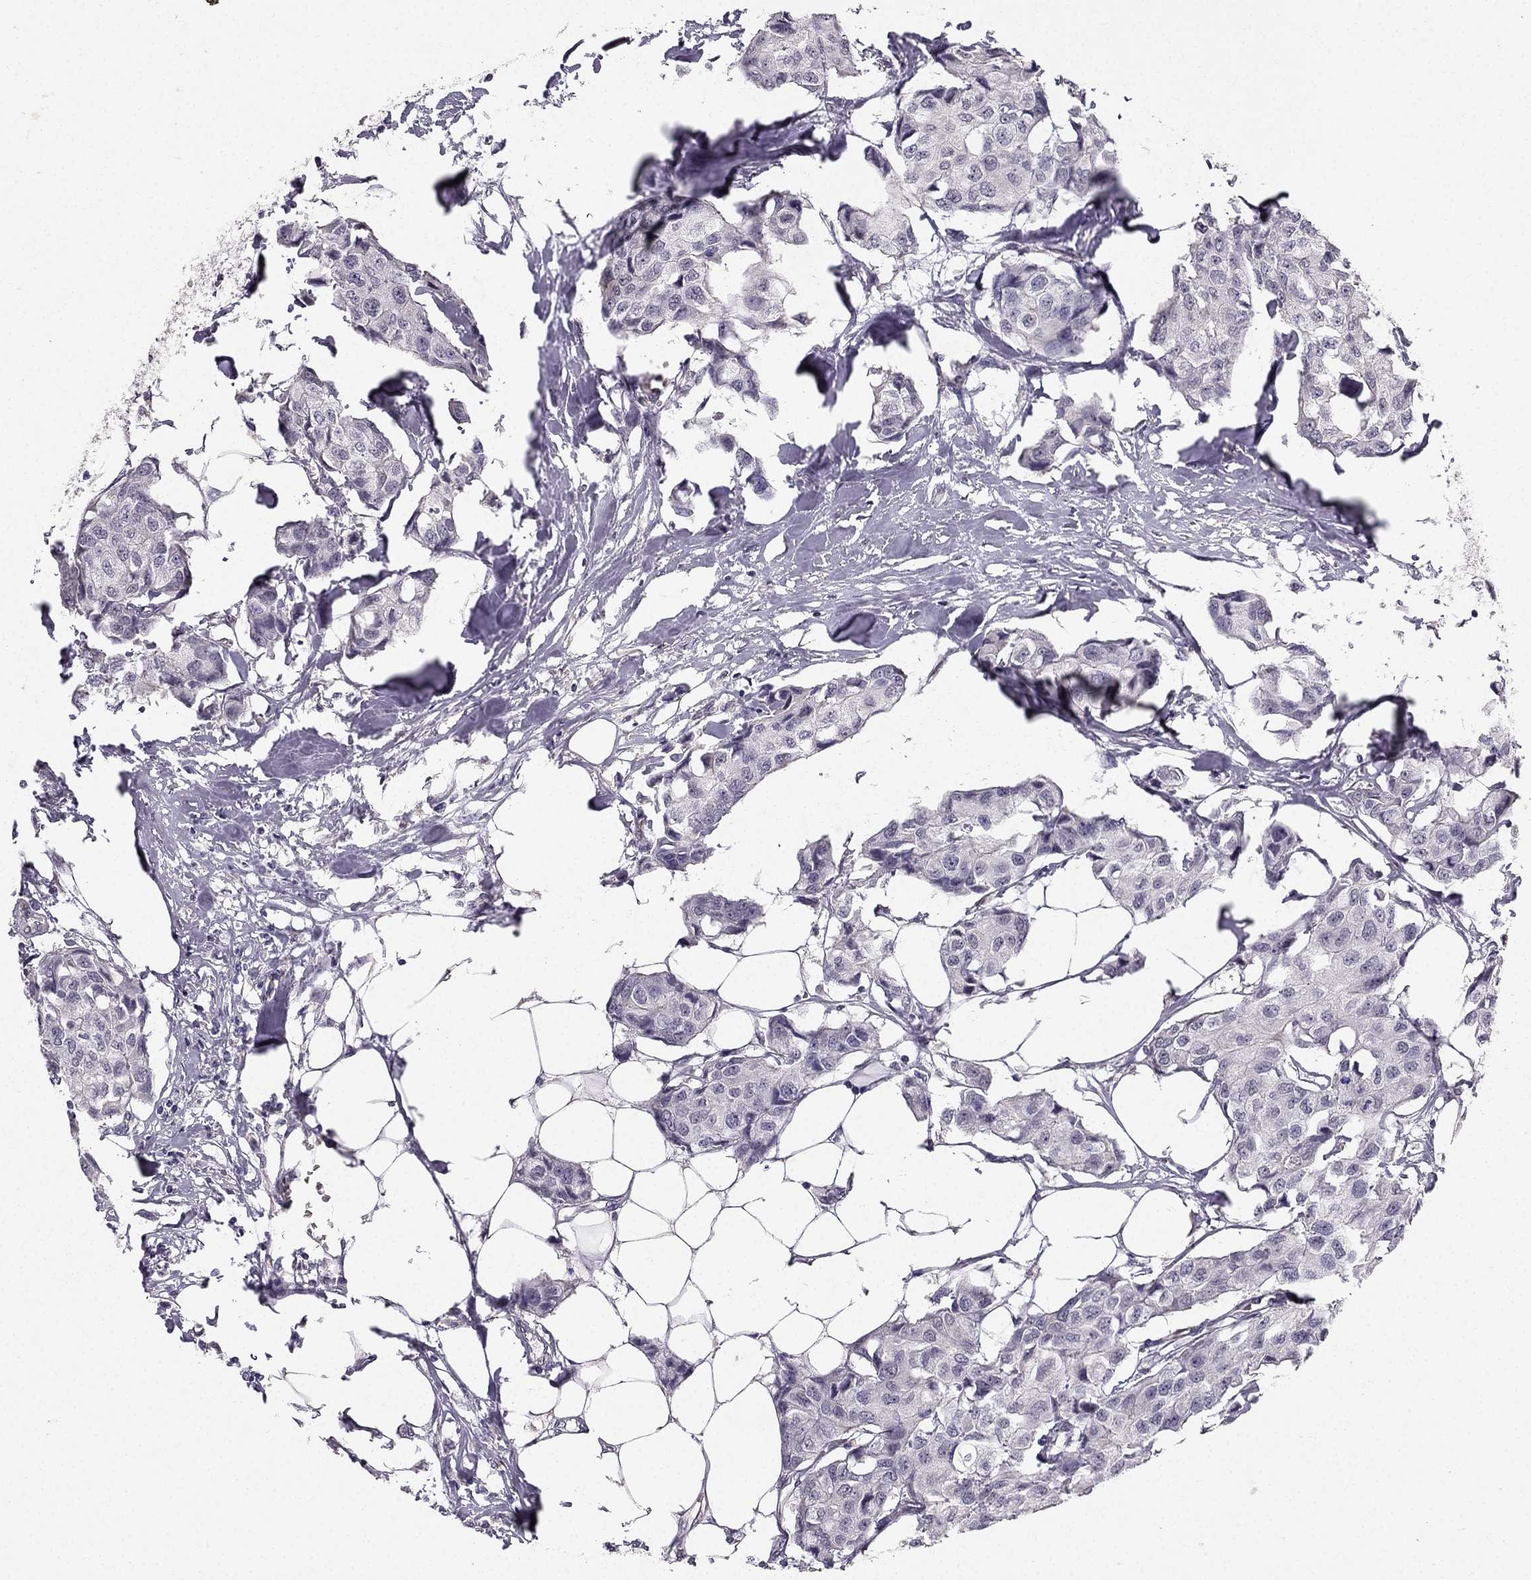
{"staining": {"intensity": "negative", "quantity": "none", "location": "none"}, "tissue": "breast cancer", "cell_type": "Tumor cells", "image_type": "cancer", "snomed": [{"axis": "morphology", "description": "Duct carcinoma"}, {"axis": "topography", "description": "Breast"}], "caption": "DAB immunohistochemical staining of human infiltrating ductal carcinoma (breast) shows no significant positivity in tumor cells.", "gene": "TSPYL5", "patient": {"sex": "female", "age": 80}}